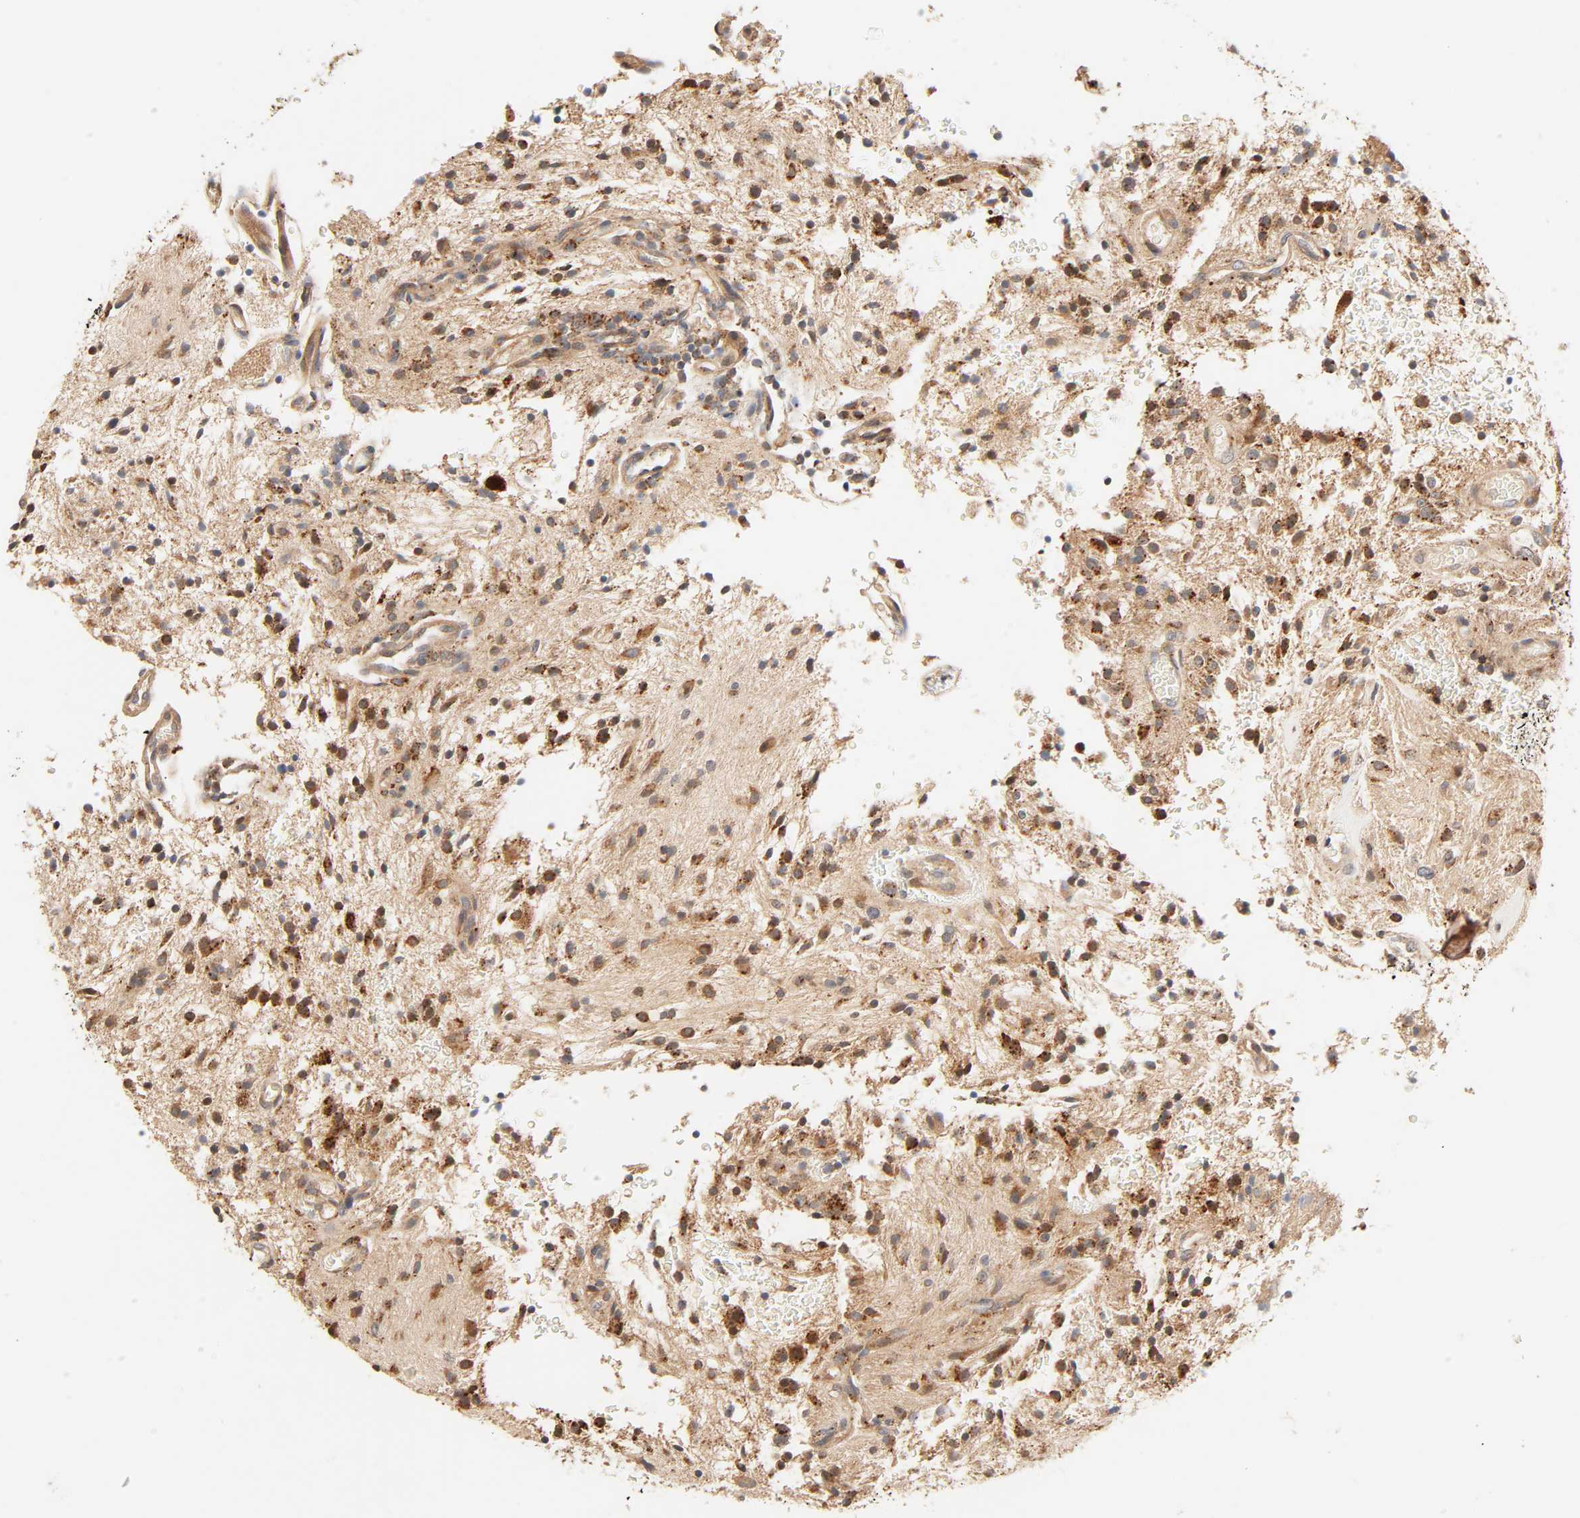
{"staining": {"intensity": "strong", "quantity": ">75%", "location": "cytoplasmic/membranous"}, "tissue": "glioma", "cell_type": "Tumor cells", "image_type": "cancer", "snomed": [{"axis": "morphology", "description": "Glioma, malignant, NOS"}, {"axis": "topography", "description": "Cerebellum"}], "caption": "Immunohistochemistry (IHC) of human glioma displays high levels of strong cytoplasmic/membranous staining in about >75% of tumor cells.", "gene": "MAPK6", "patient": {"sex": "female", "age": 10}}